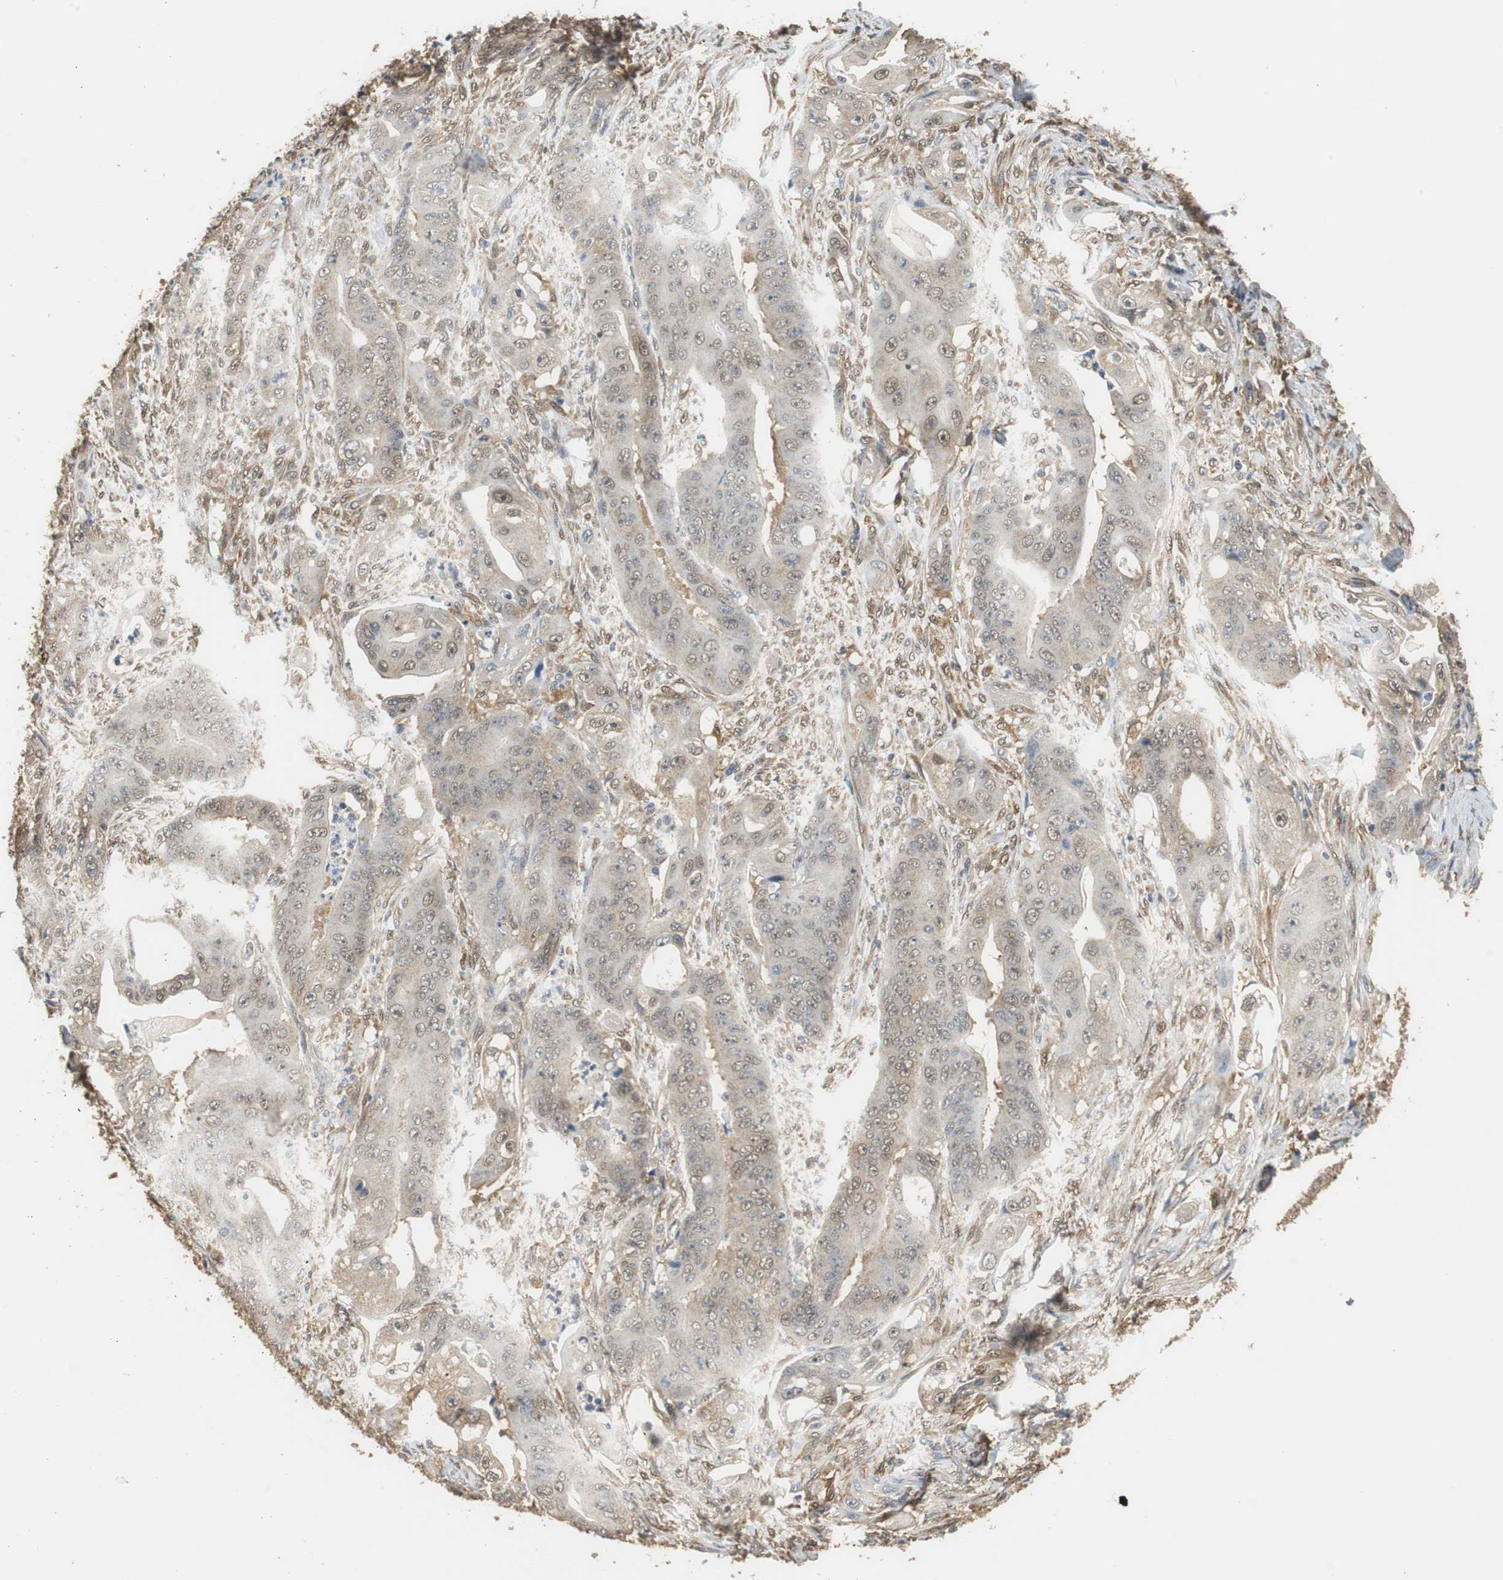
{"staining": {"intensity": "weak", "quantity": ">75%", "location": "cytoplasmic/membranous,nuclear"}, "tissue": "stomach cancer", "cell_type": "Tumor cells", "image_type": "cancer", "snomed": [{"axis": "morphology", "description": "Adenocarcinoma, NOS"}, {"axis": "topography", "description": "Stomach"}], "caption": "Immunohistochemical staining of adenocarcinoma (stomach) reveals low levels of weak cytoplasmic/membranous and nuclear protein positivity in about >75% of tumor cells. (DAB (3,3'-diaminobenzidine) = brown stain, brightfield microscopy at high magnification).", "gene": "UBQLN2", "patient": {"sex": "female", "age": 73}}